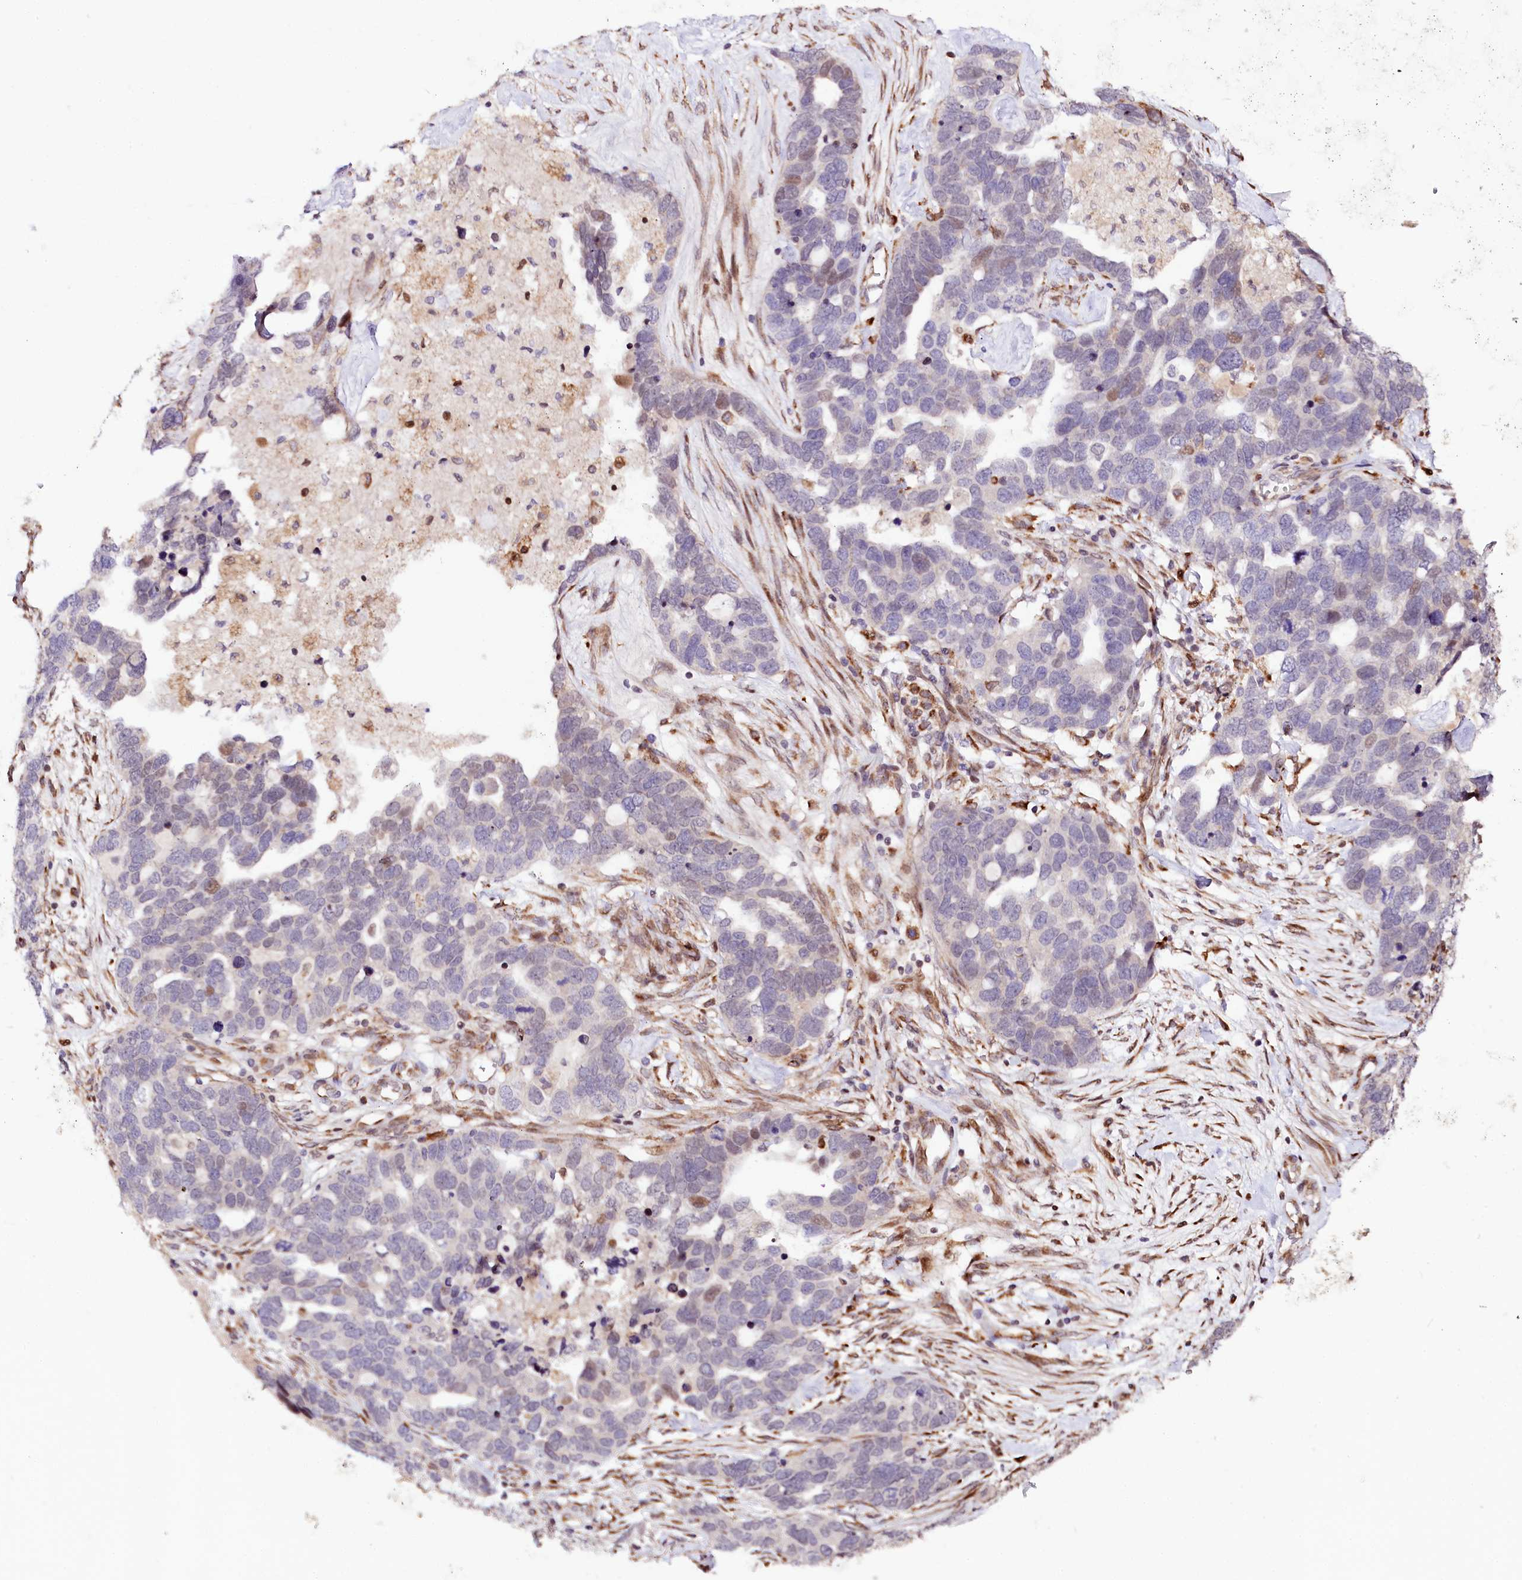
{"staining": {"intensity": "negative", "quantity": "none", "location": "none"}, "tissue": "ovarian cancer", "cell_type": "Tumor cells", "image_type": "cancer", "snomed": [{"axis": "morphology", "description": "Cystadenocarcinoma, serous, NOS"}, {"axis": "topography", "description": "Ovary"}], "caption": "Ovarian cancer stained for a protein using IHC exhibits no expression tumor cells.", "gene": "CUTC", "patient": {"sex": "female", "age": 54}}